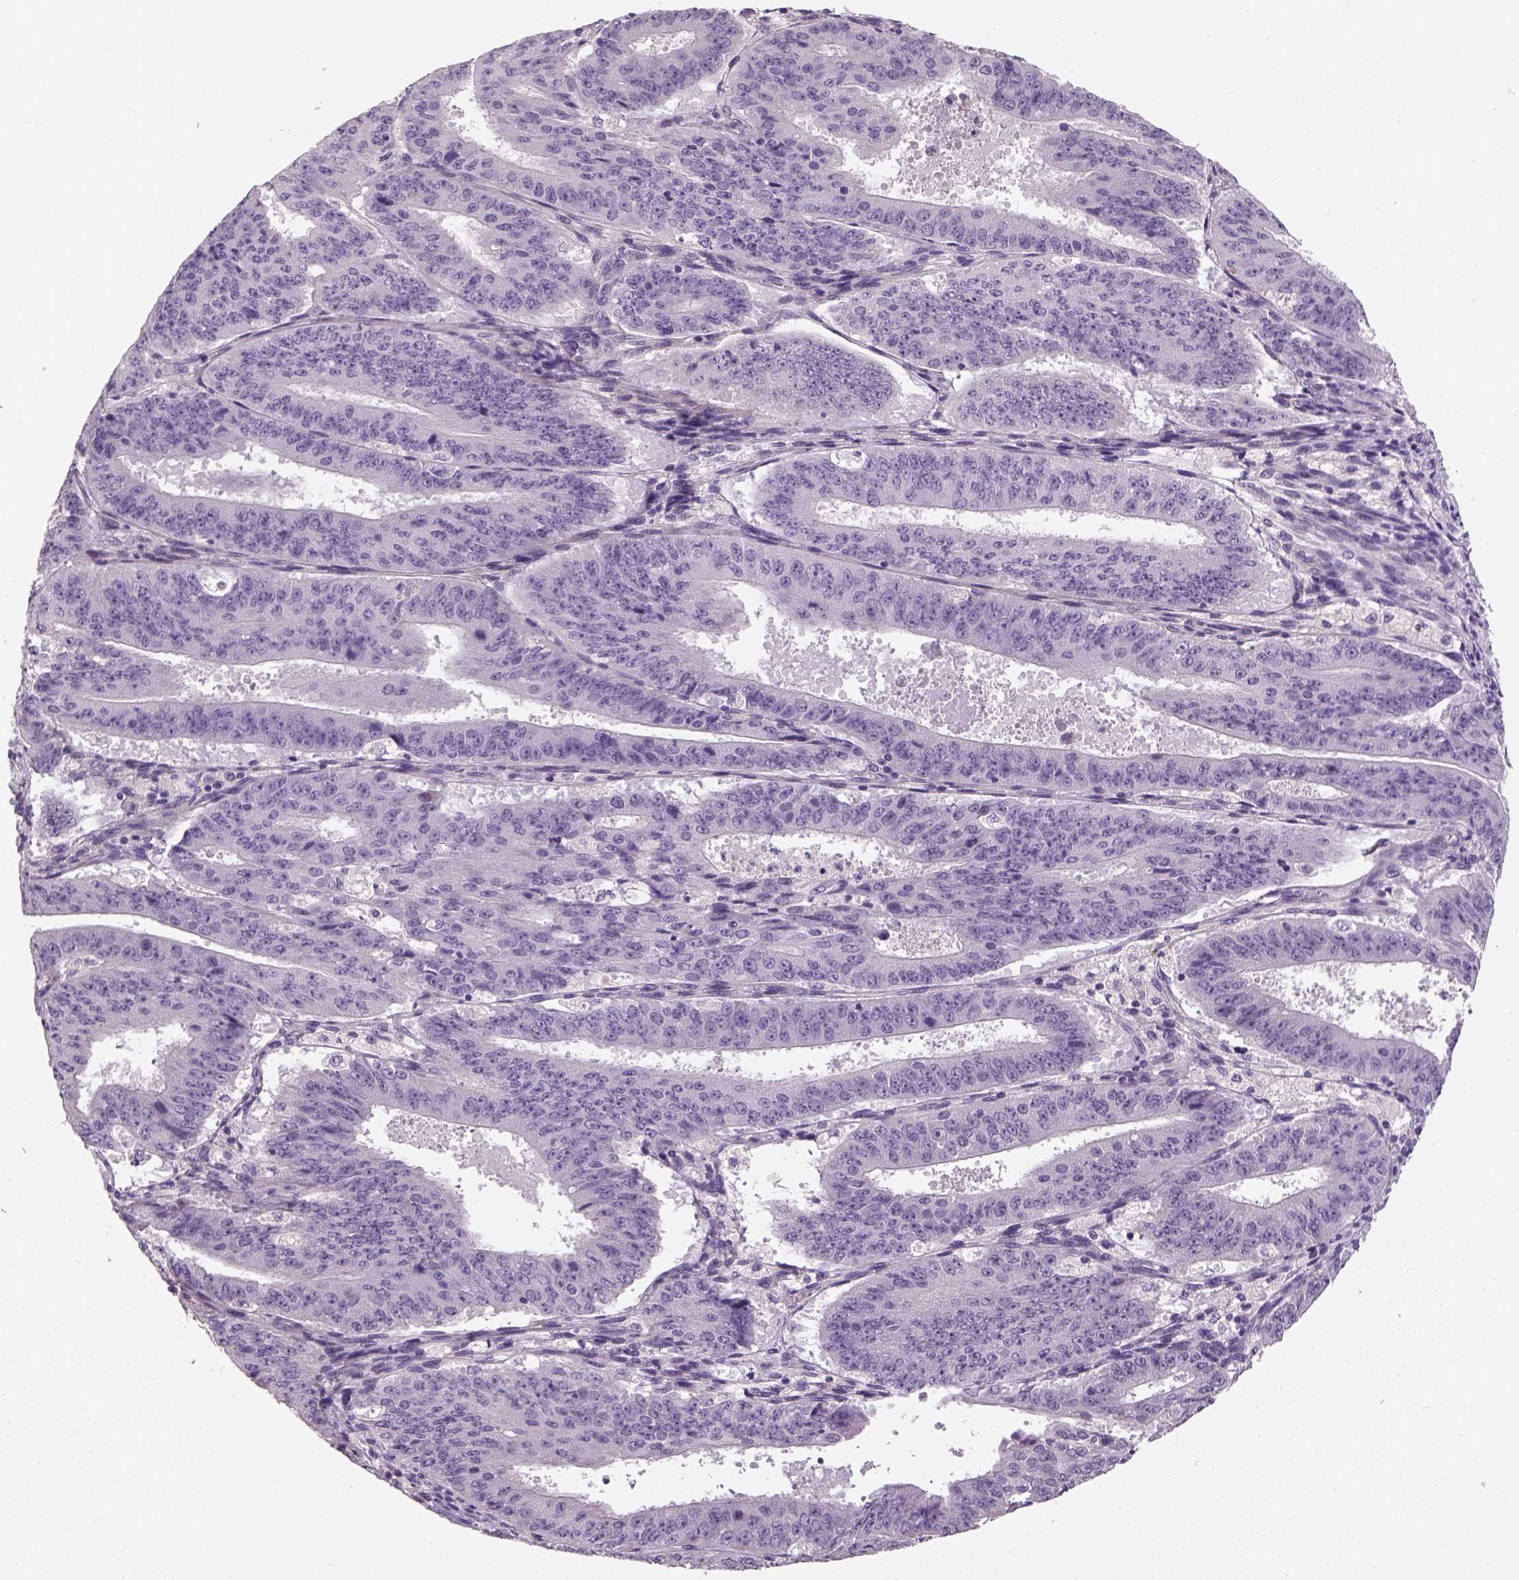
{"staining": {"intensity": "negative", "quantity": "none", "location": "none"}, "tissue": "ovarian cancer", "cell_type": "Tumor cells", "image_type": "cancer", "snomed": [{"axis": "morphology", "description": "Carcinoma, endometroid"}, {"axis": "topography", "description": "Ovary"}], "caption": "Protein analysis of ovarian endometroid carcinoma shows no significant expression in tumor cells.", "gene": "ELOVL3", "patient": {"sex": "female", "age": 42}}